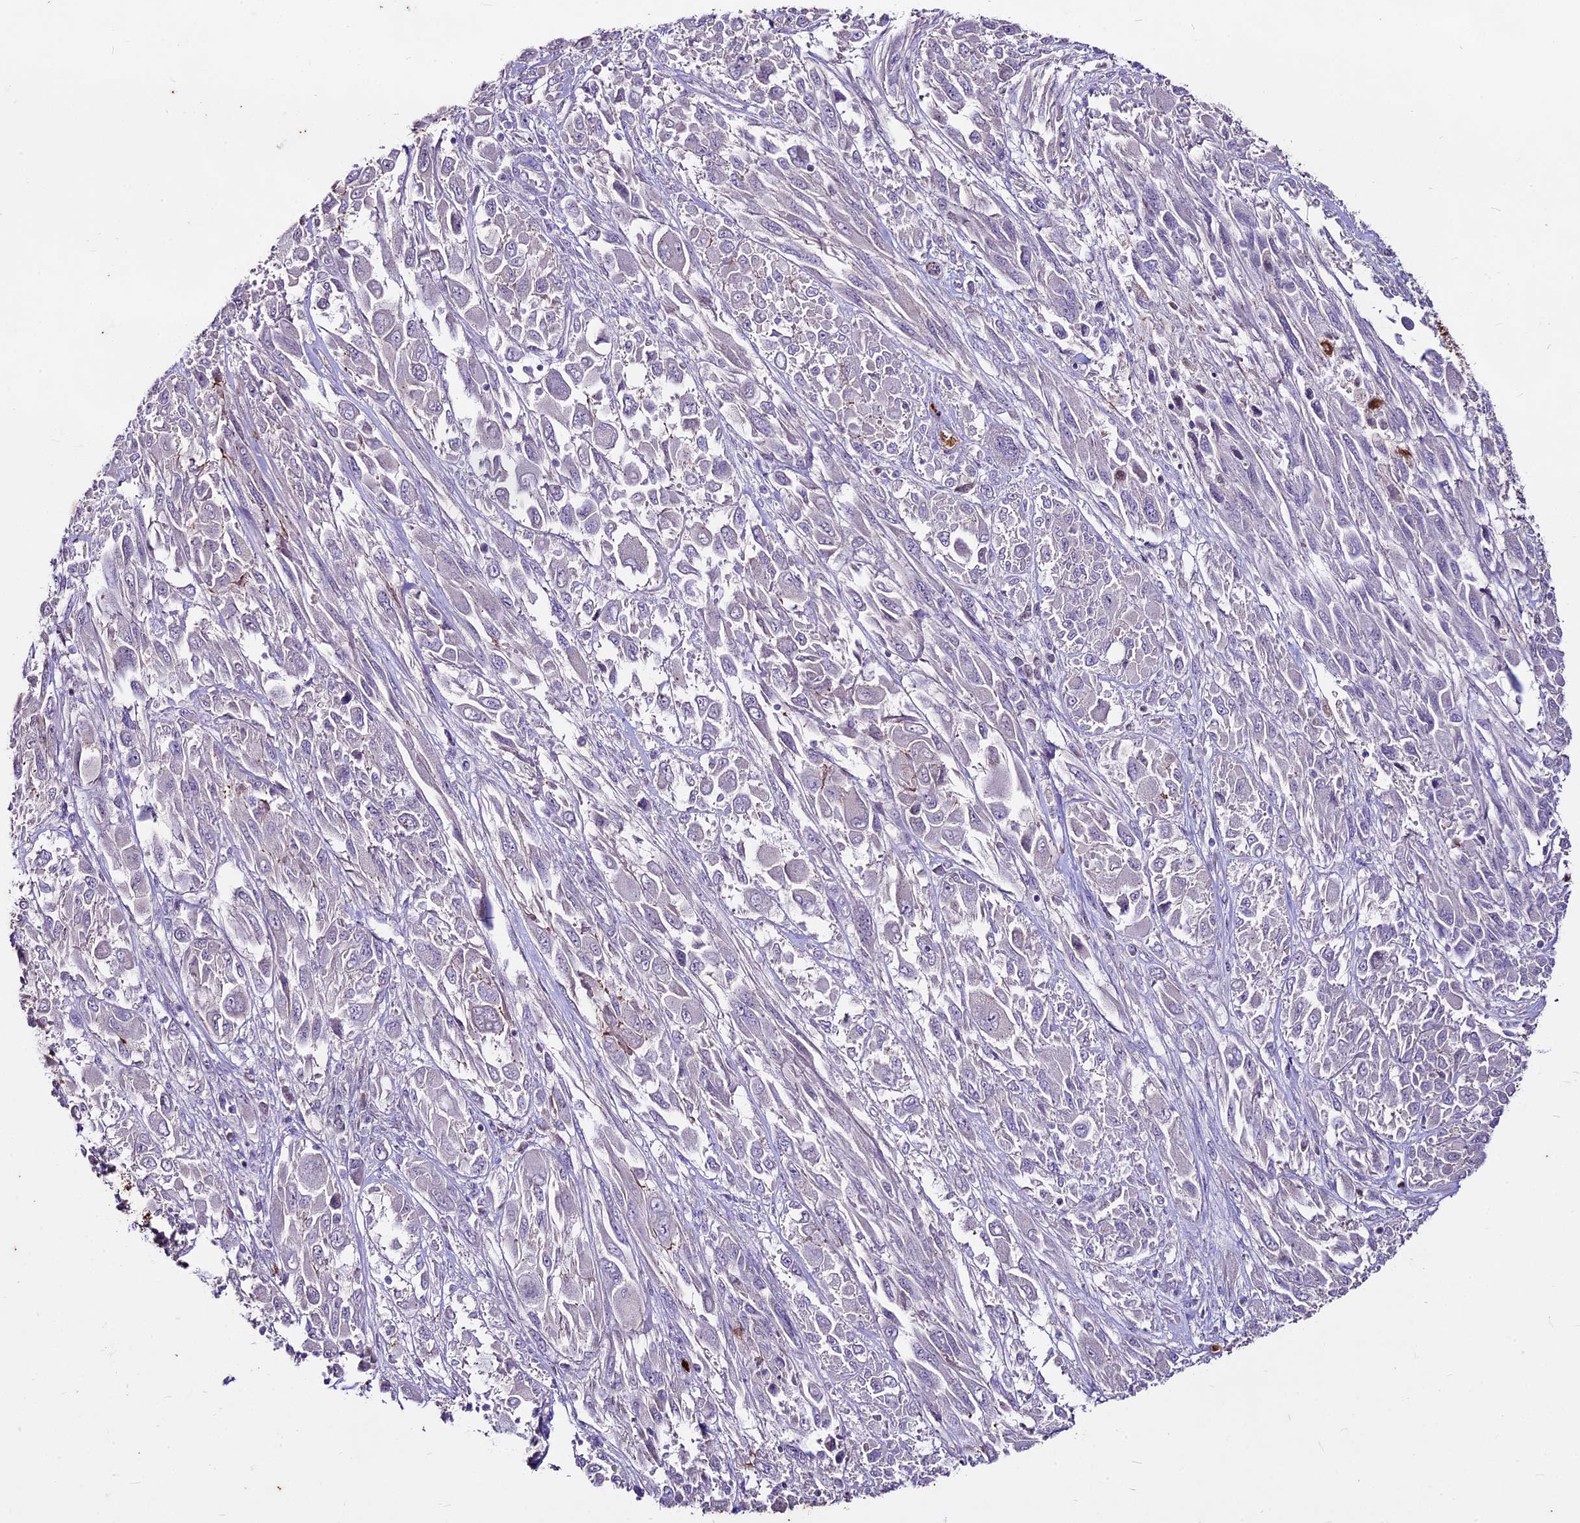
{"staining": {"intensity": "negative", "quantity": "none", "location": "none"}, "tissue": "melanoma", "cell_type": "Tumor cells", "image_type": "cancer", "snomed": [{"axis": "morphology", "description": "Malignant melanoma, NOS"}, {"axis": "topography", "description": "Skin"}], "caption": "IHC of melanoma reveals no expression in tumor cells. (Immunohistochemistry, brightfield microscopy, high magnification).", "gene": "SUSD3", "patient": {"sex": "female", "age": 91}}